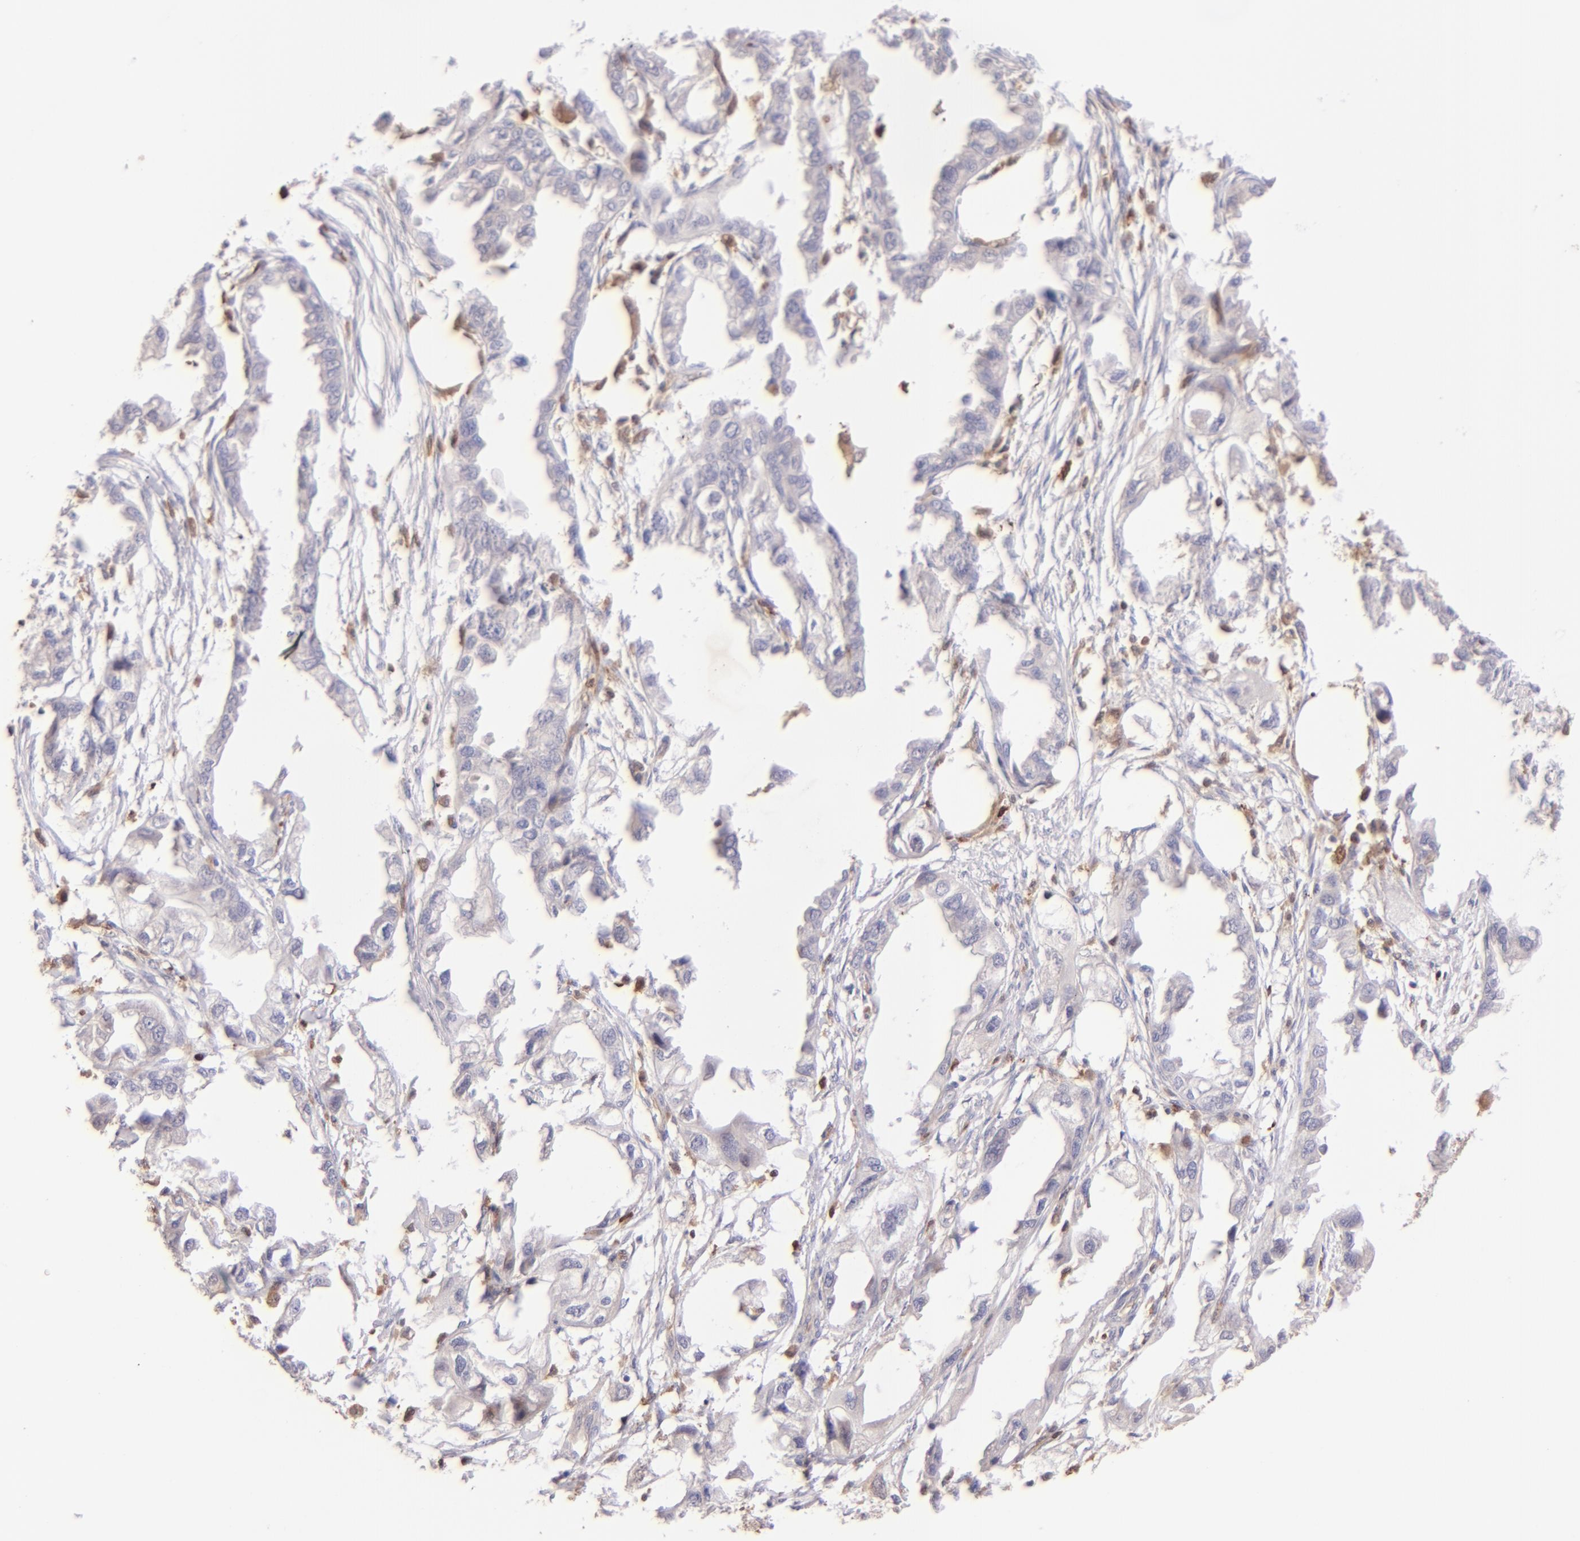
{"staining": {"intensity": "negative", "quantity": "none", "location": "none"}, "tissue": "endometrial cancer", "cell_type": "Tumor cells", "image_type": "cancer", "snomed": [{"axis": "morphology", "description": "Adenocarcinoma, NOS"}, {"axis": "topography", "description": "Endometrium"}], "caption": "This histopathology image is of endometrial adenocarcinoma stained with IHC to label a protein in brown with the nuclei are counter-stained blue. There is no positivity in tumor cells.", "gene": "BTK", "patient": {"sex": "female", "age": 67}}